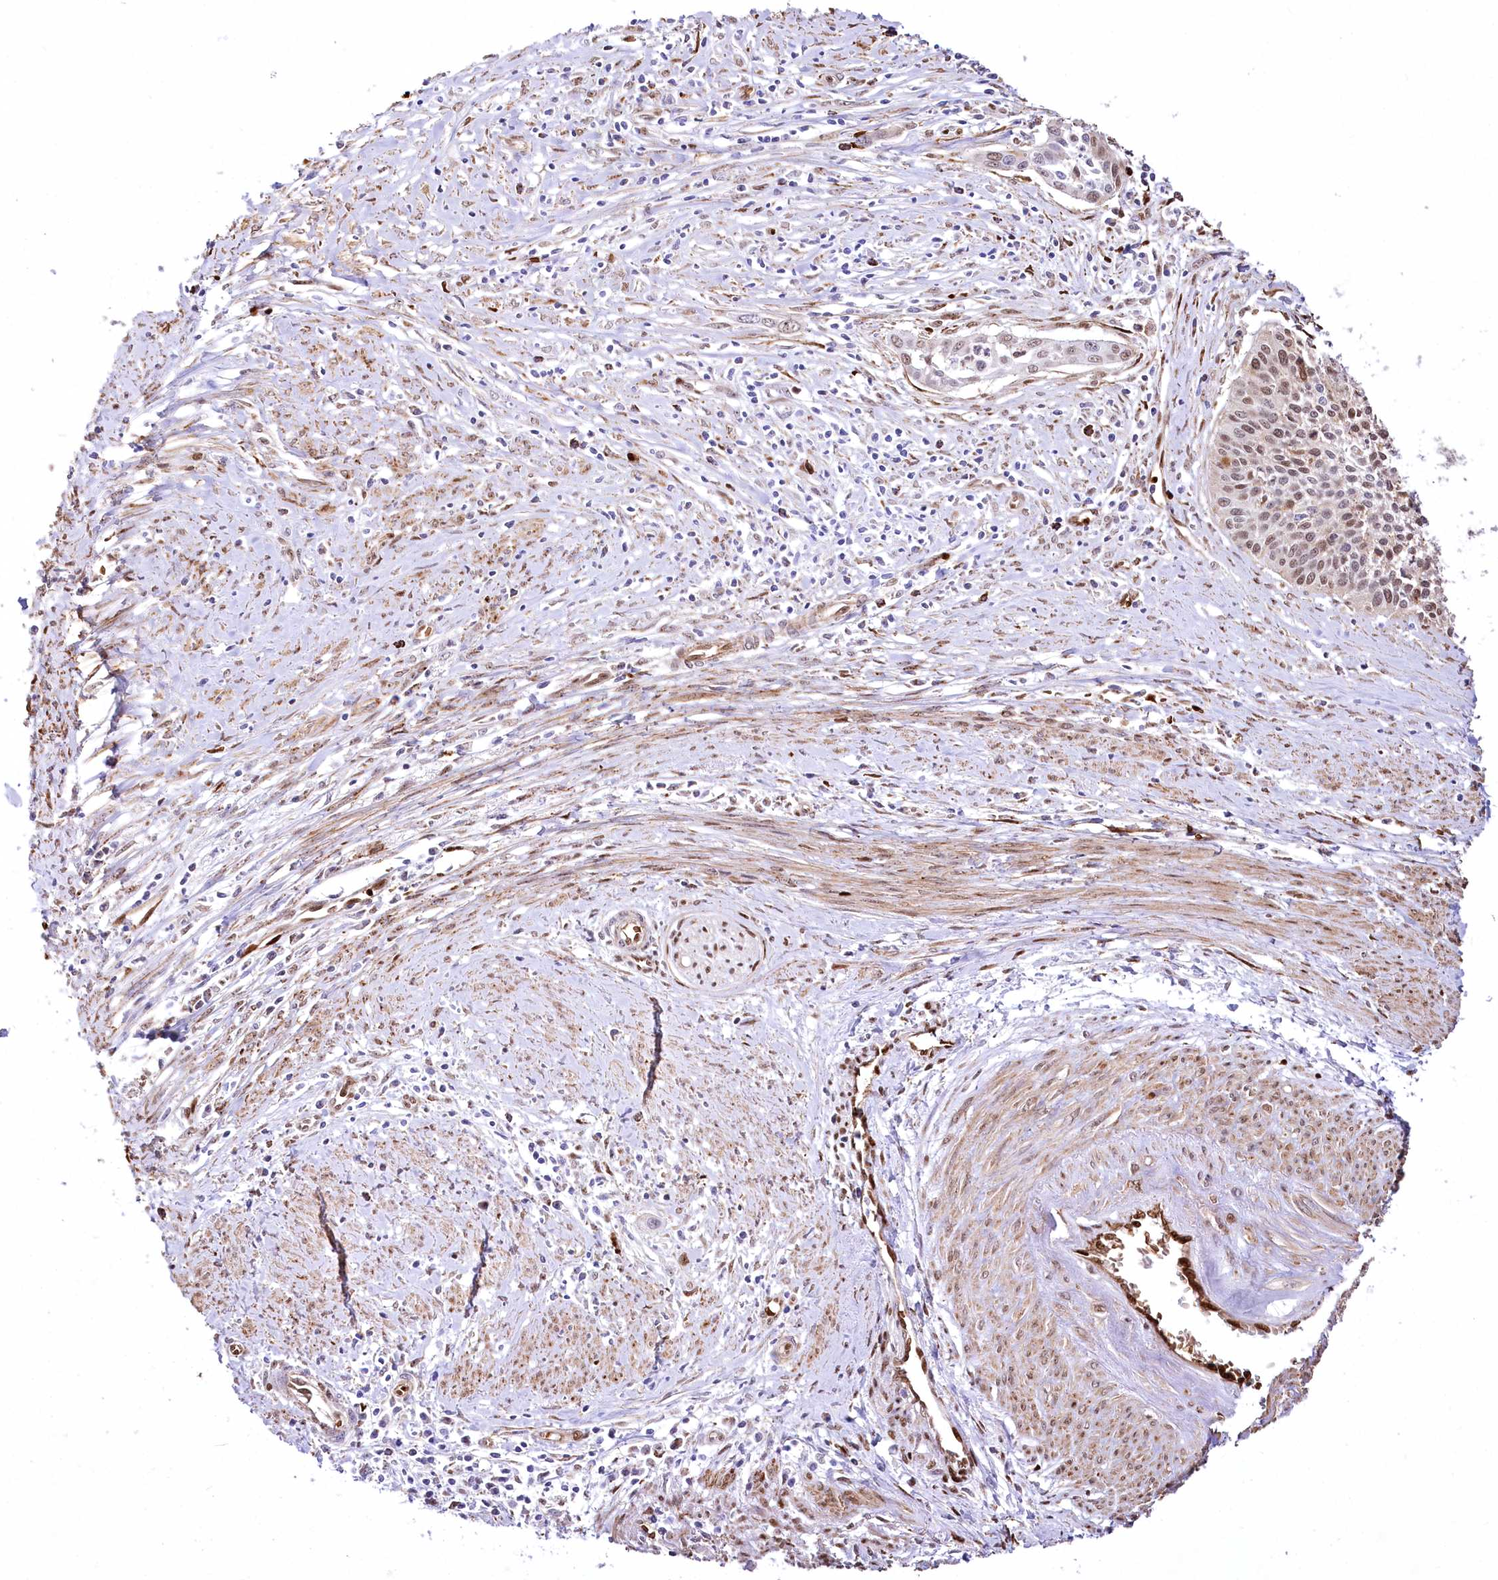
{"staining": {"intensity": "moderate", "quantity": "25%-75%", "location": "nuclear"}, "tissue": "cervical cancer", "cell_type": "Tumor cells", "image_type": "cancer", "snomed": [{"axis": "morphology", "description": "Squamous cell carcinoma, NOS"}, {"axis": "topography", "description": "Cervix"}], "caption": "Immunohistochemical staining of cervical cancer (squamous cell carcinoma) demonstrates medium levels of moderate nuclear protein staining in about 25%-75% of tumor cells. The staining was performed using DAB (3,3'-diaminobenzidine) to visualize the protein expression in brown, while the nuclei were stained in blue with hematoxylin (Magnification: 20x).", "gene": "PTMS", "patient": {"sex": "female", "age": 34}}